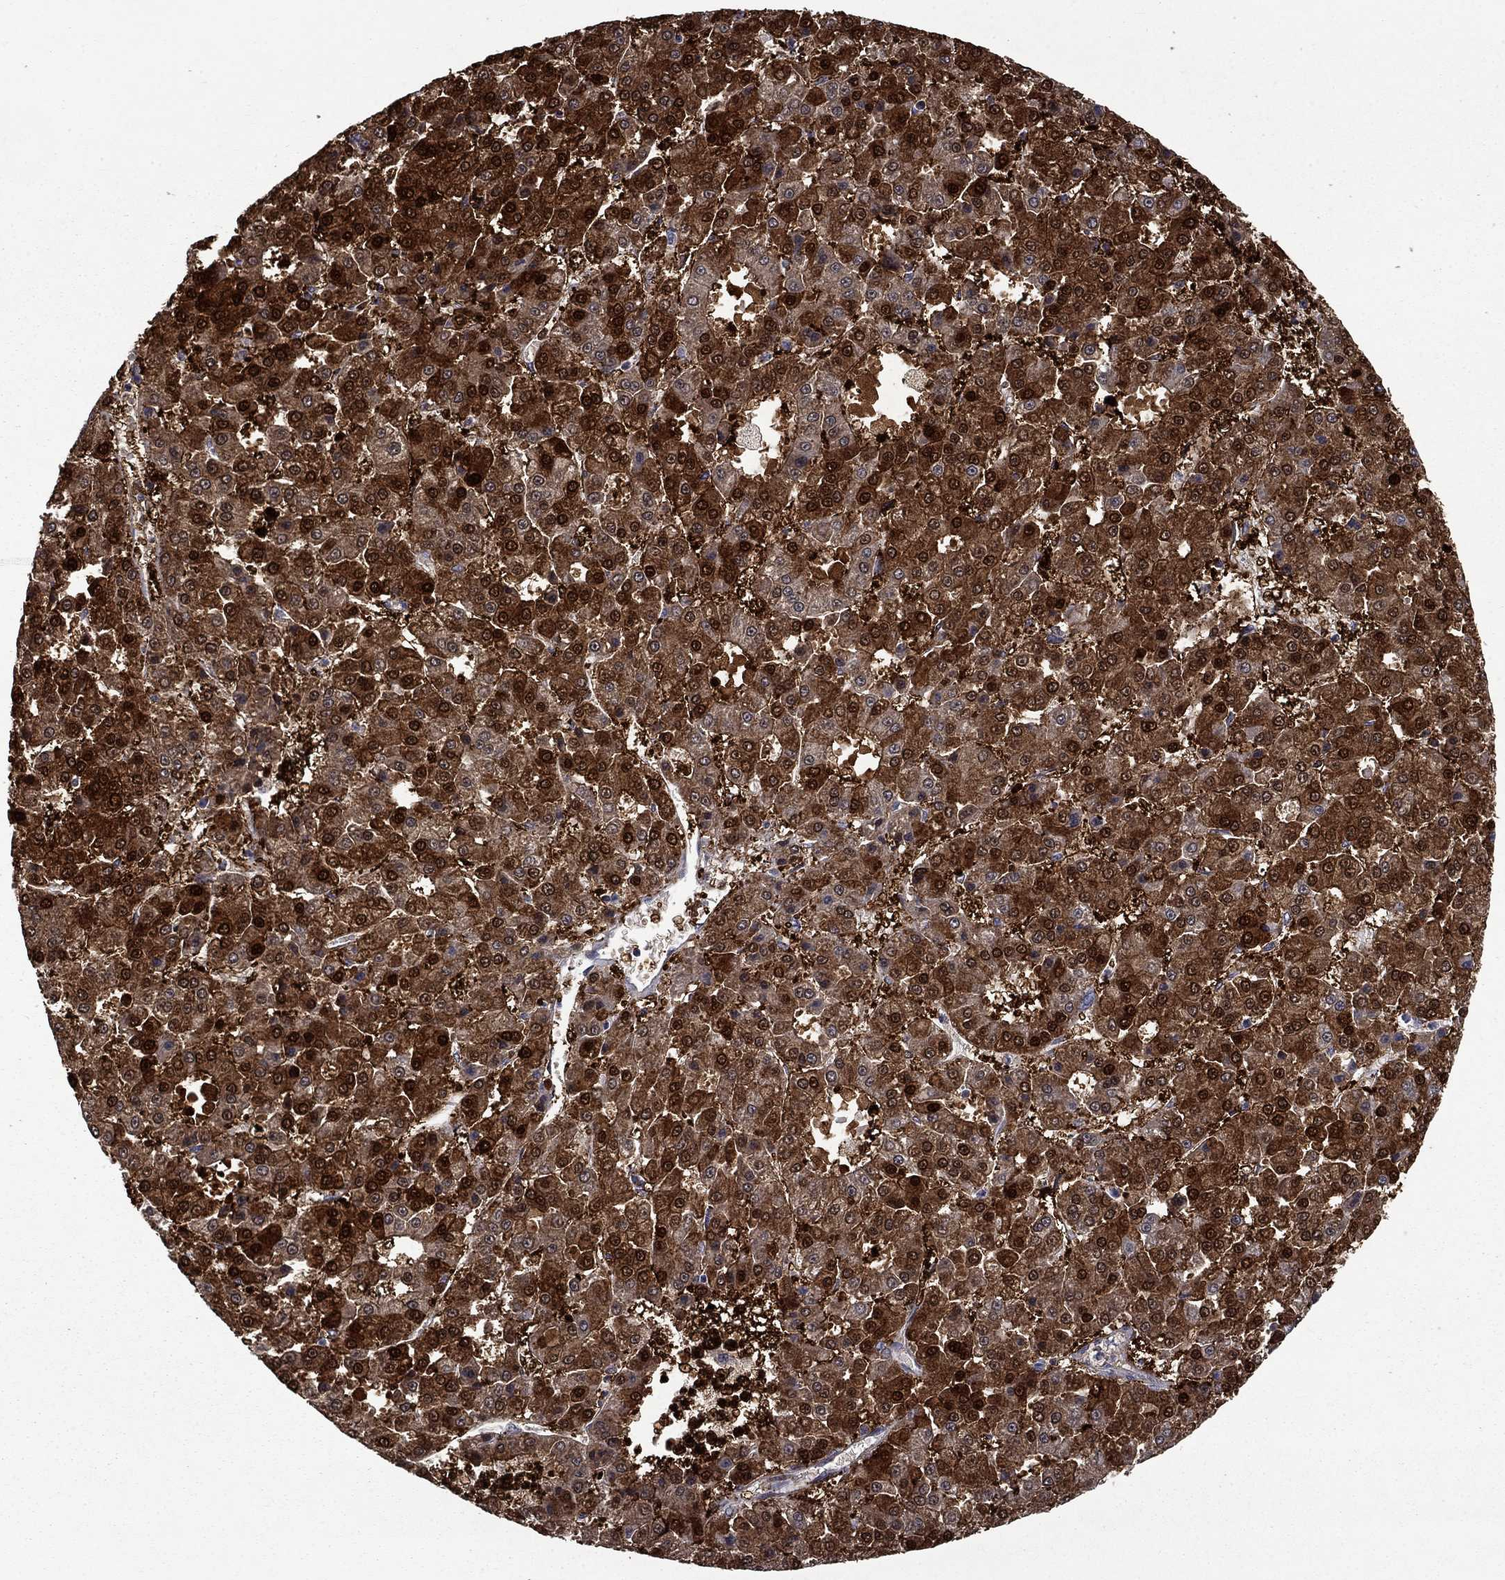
{"staining": {"intensity": "strong", "quantity": "25%-75%", "location": "cytoplasmic/membranous,nuclear"}, "tissue": "liver cancer", "cell_type": "Tumor cells", "image_type": "cancer", "snomed": [{"axis": "morphology", "description": "Carcinoma, Hepatocellular, NOS"}, {"axis": "topography", "description": "Liver"}], "caption": "Human liver cancer stained with a protein marker demonstrates strong staining in tumor cells.", "gene": "CBR1", "patient": {"sex": "male", "age": 70}}